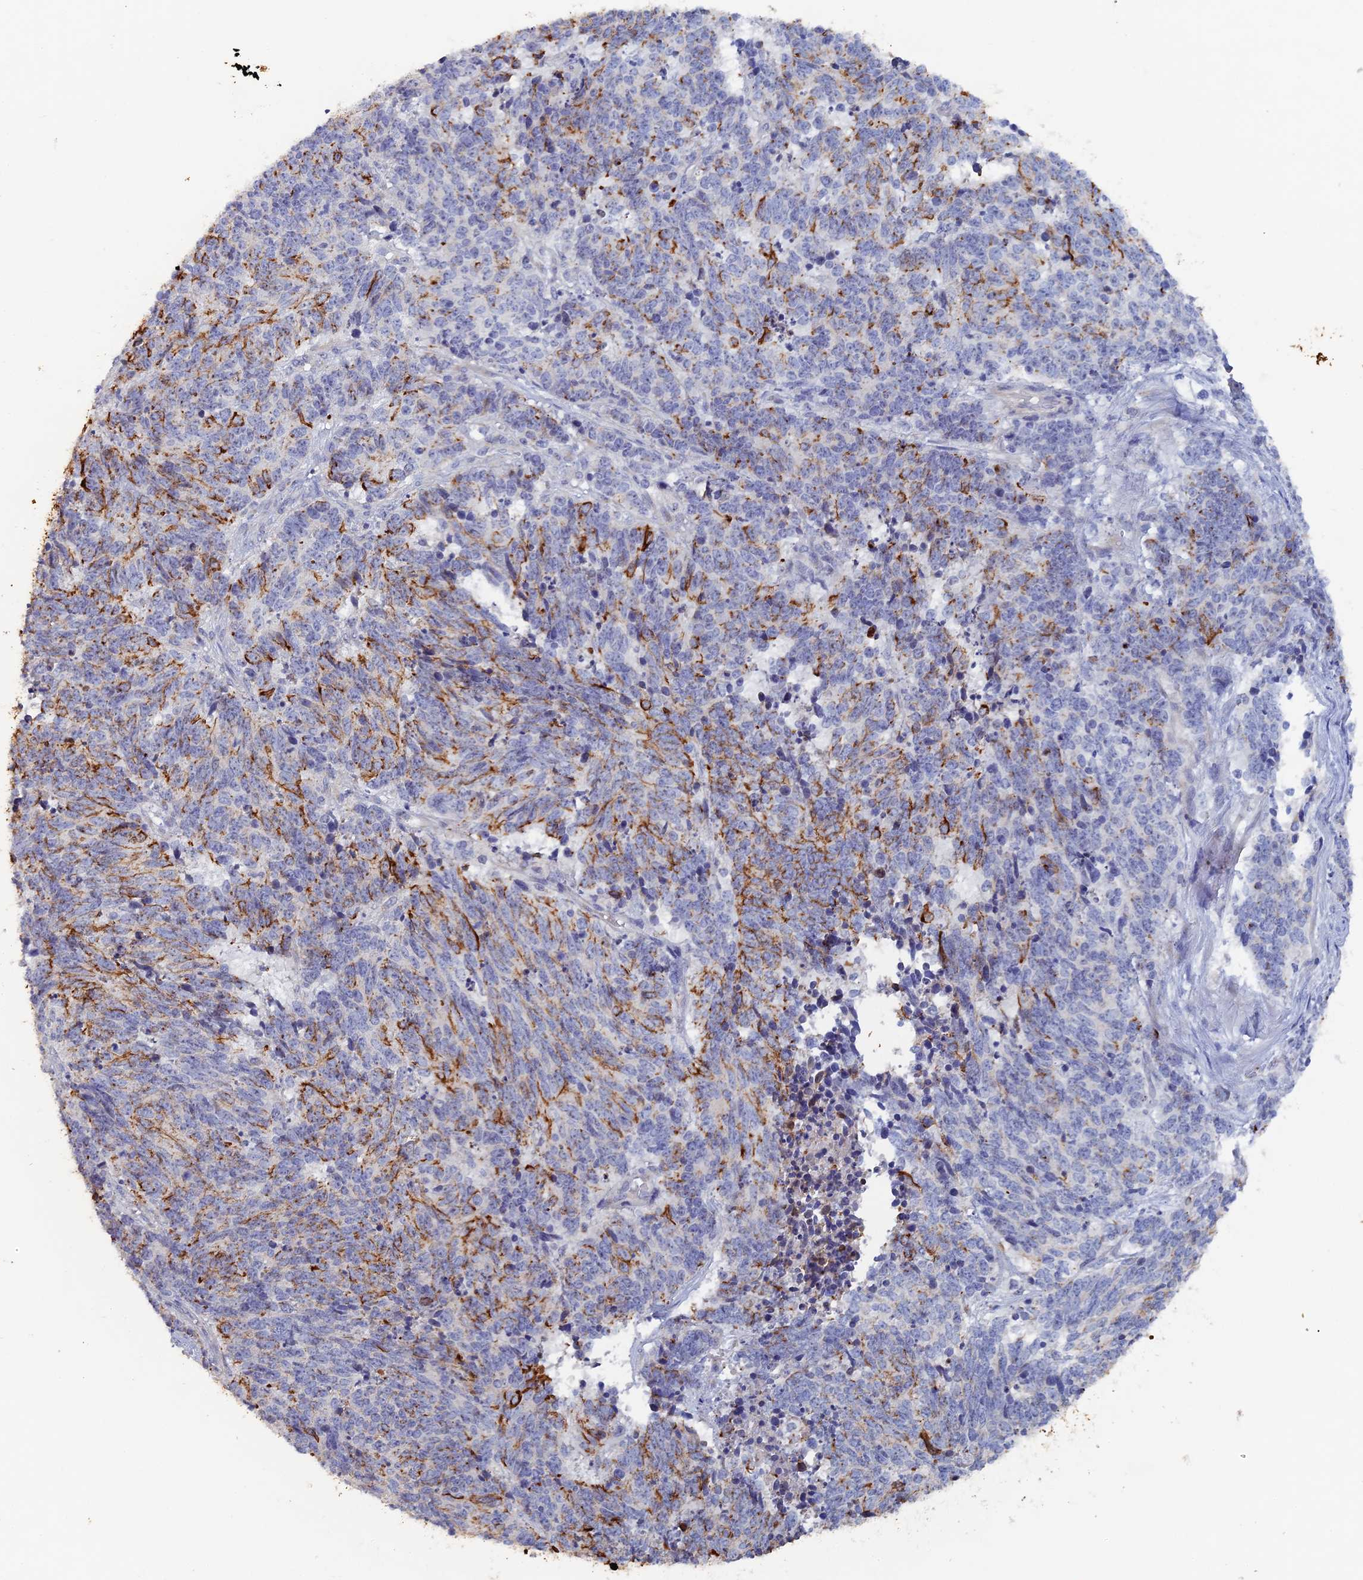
{"staining": {"intensity": "moderate", "quantity": "25%-75%", "location": "cytoplasmic/membranous"}, "tissue": "cervical cancer", "cell_type": "Tumor cells", "image_type": "cancer", "snomed": [{"axis": "morphology", "description": "Squamous cell carcinoma, NOS"}, {"axis": "topography", "description": "Cervix"}], "caption": "DAB immunohistochemical staining of squamous cell carcinoma (cervical) exhibits moderate cytoplasmic/membranous protein expression in approximately 25%-75% of tumor cells. Using DAB (brown) and hematoxylin (blue) stains, captured at high magnification using brightfield microscopy.", "gene": "SRFBP1", "patient": {"sex": "female", "age": 29}}